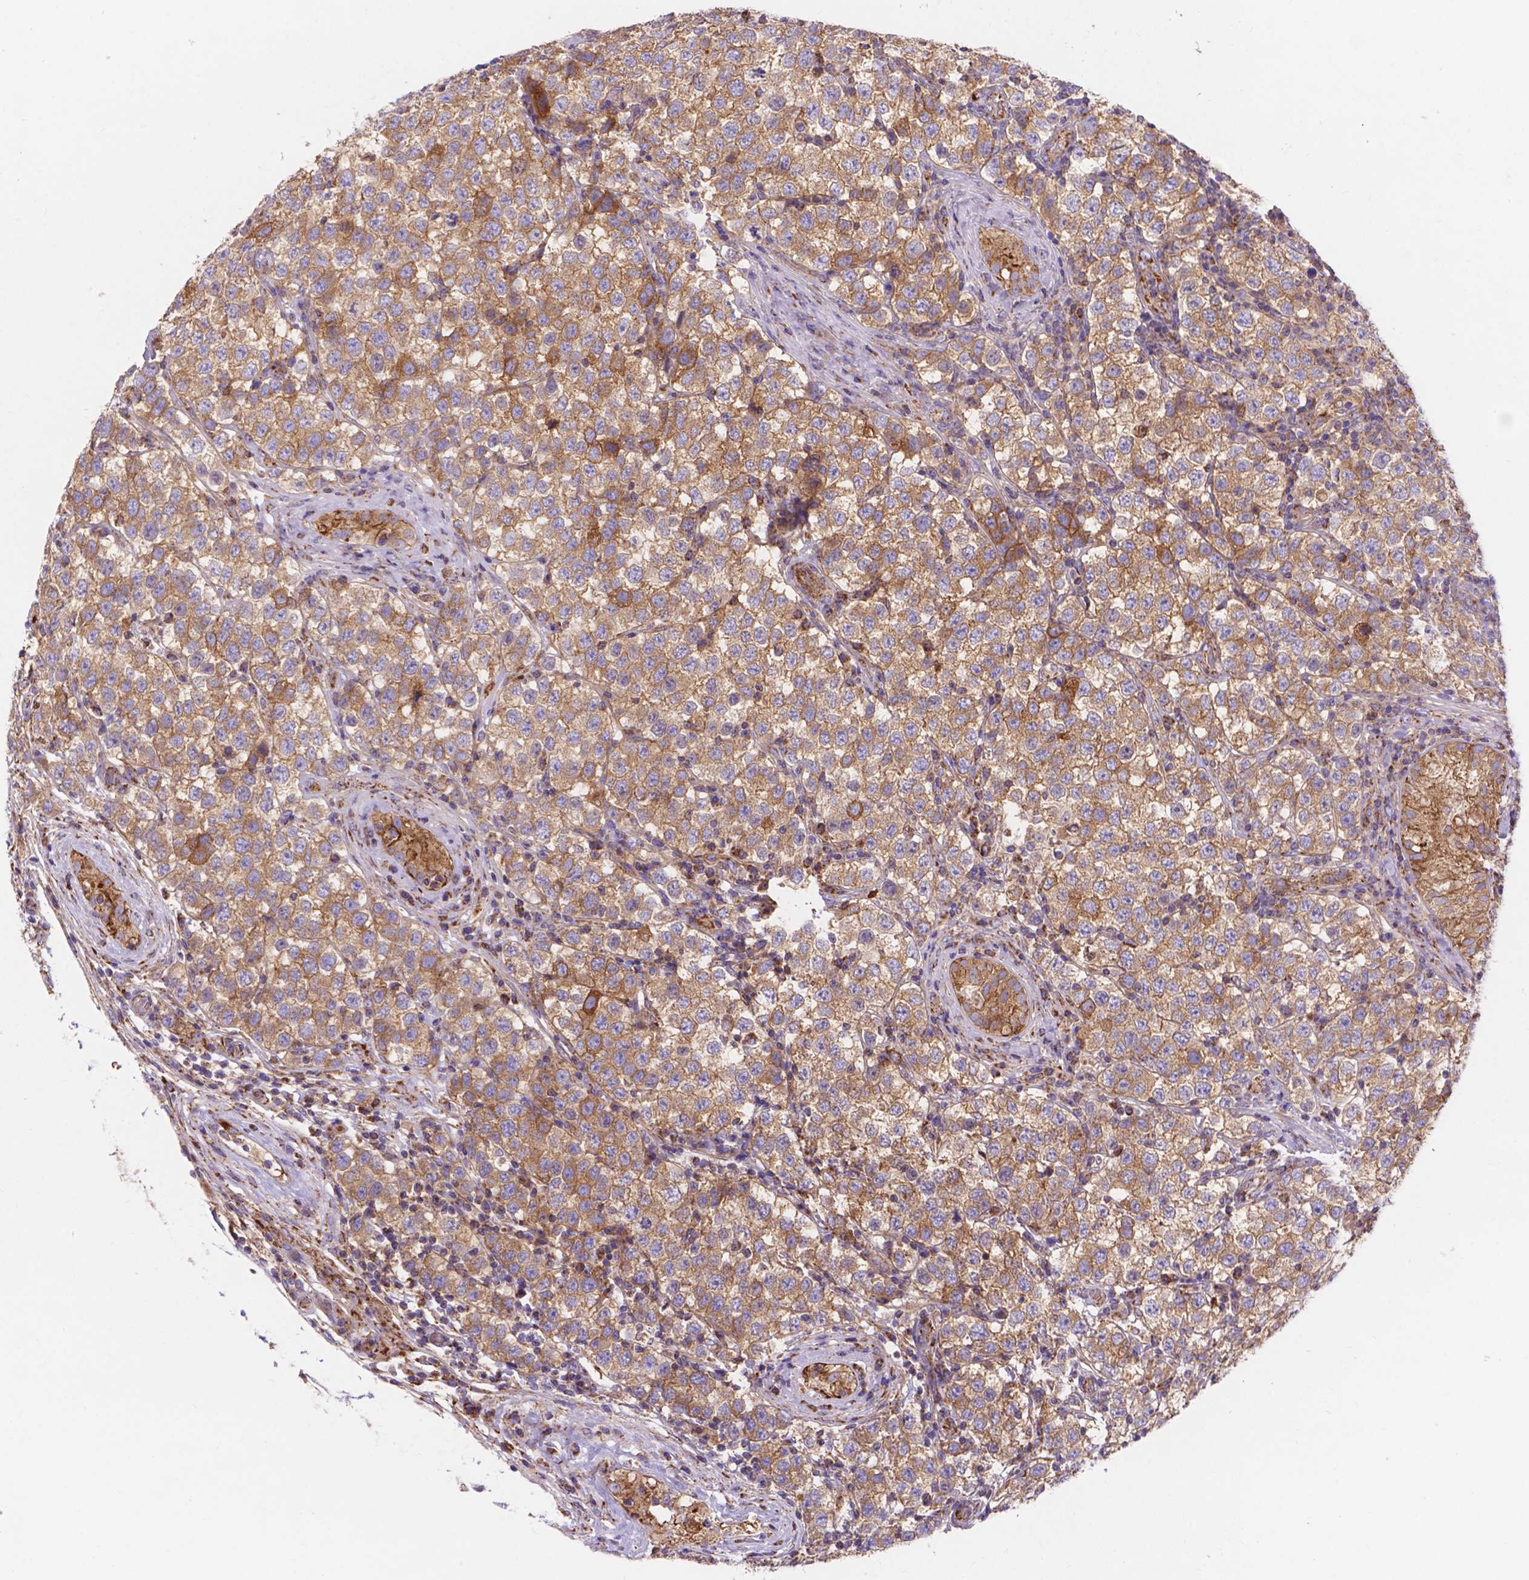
{"staining": {"intensity": "moderate", "quantity": ">75%", "location": "cytoplasmic/membranous"}, "tissue": "testis cancer", "cell_type": "Tumor cells", "image_type": "cancer", "snomed": [{"axis": "morphology", "description": "Seminoma, NOS"}, {"axis": "topography", "description": "Testis"}], "caption": "This photomicrograph displays immunohistochemistry (IHC) staining of testis seminoma, with medium moderate cytoplasmic/membranous expression in approximately >75% of tumor cells.", "gene": "AK3", "patient": {"sex": "male", "age": 34}}